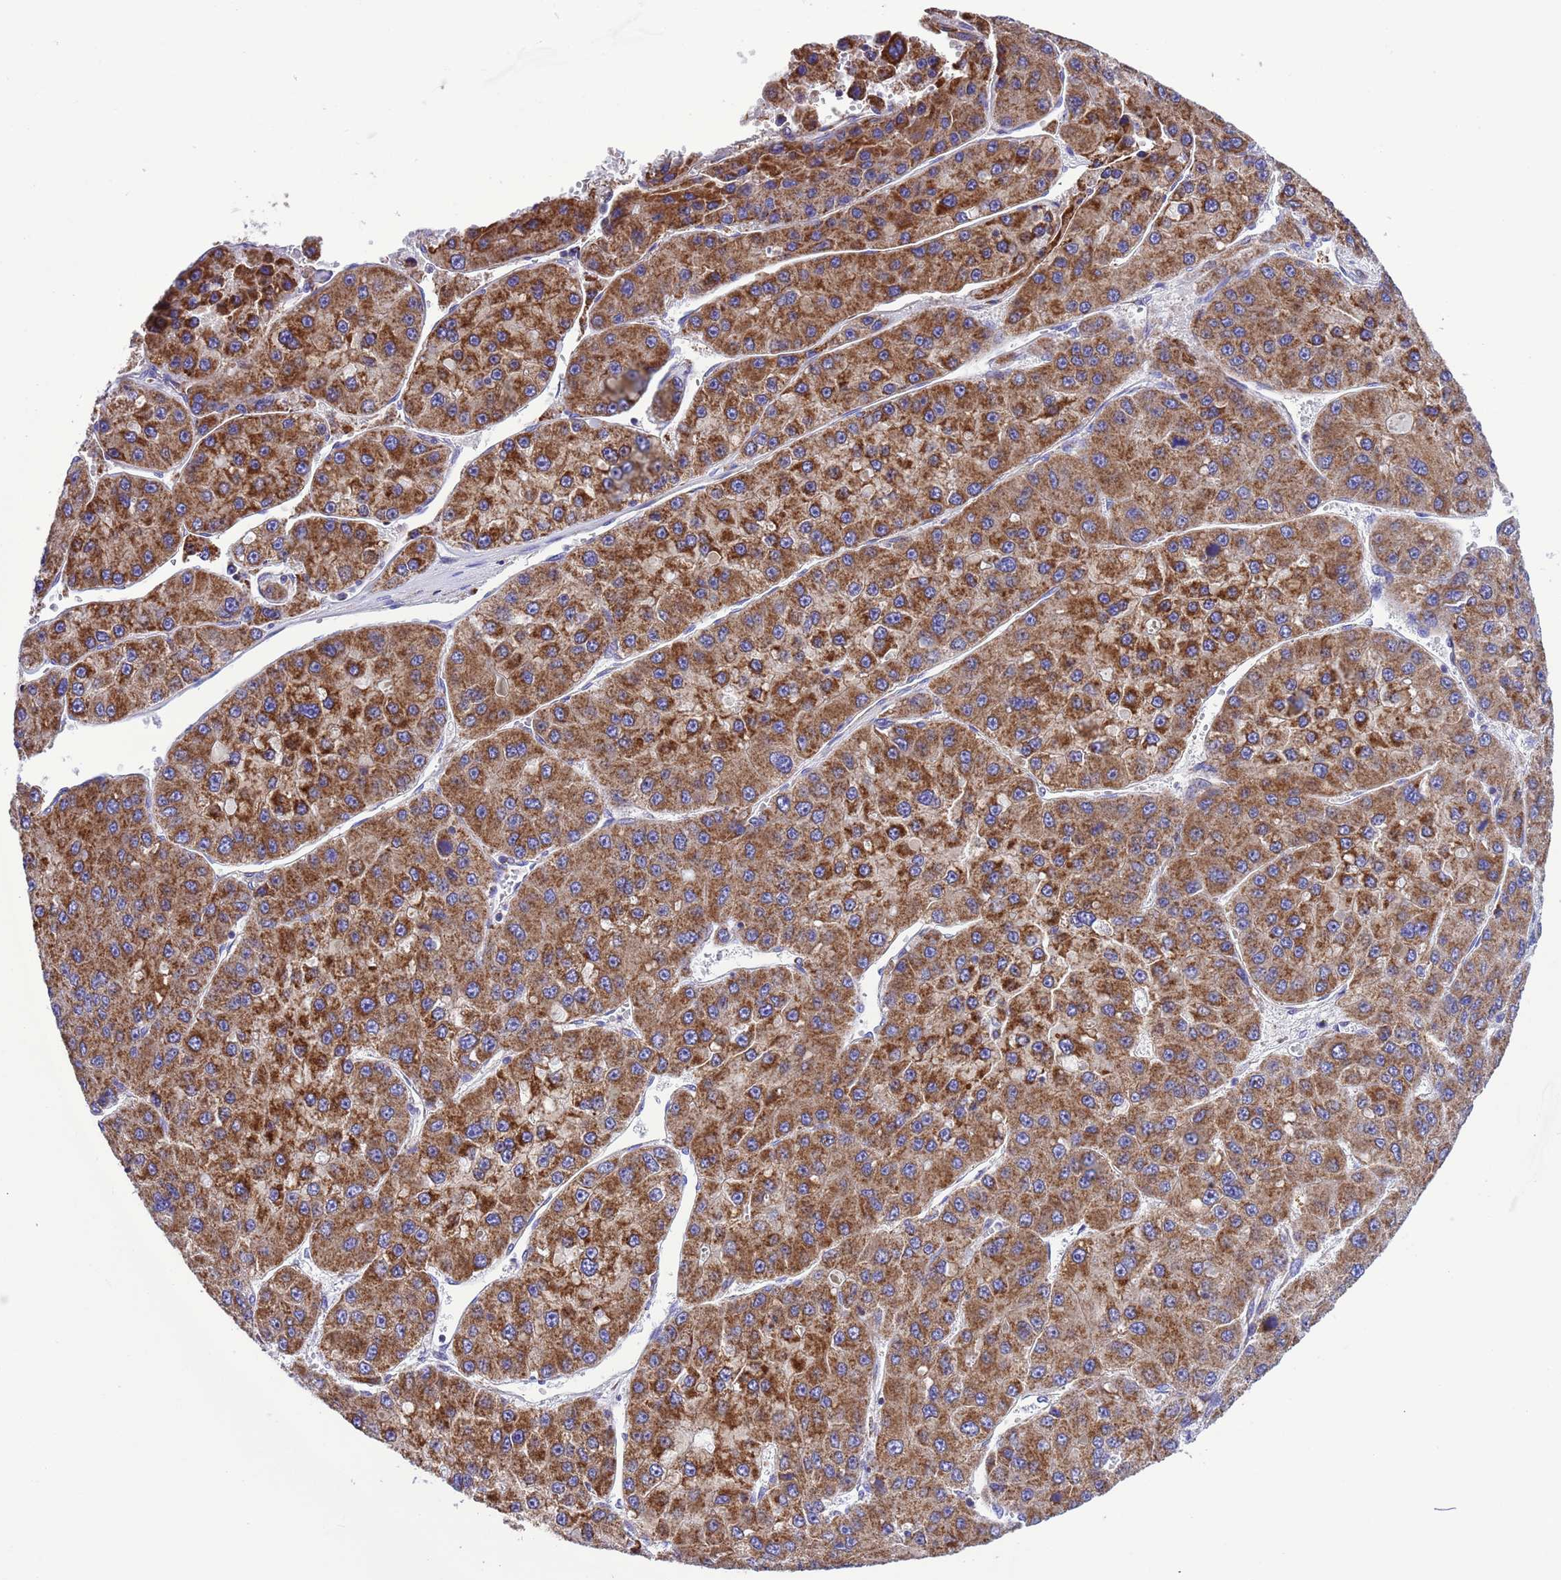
{"staining": {"intensity": "moderate", "quantity": ">75%", "location": "cytoplasmic/membranous"}, "tissue": "liver cancer", "cell_type": "Tumor cells", "image_type": "cancer", "snomed": [{"axis": "morphology", "description": "Carcinoma, Hepatocellular, NOS"}, {"axis": "topography", "description": "Liver"}], "caption": "The micrograph displays staining of liver cancer (hepatocellular carcinoma), revealing moderate cytoplasmic/membranous protein expression (brown color) within tumor cells. (DAB (3,3'-diaminobenzidine) IHC with brightfield microscopy, high magnification).", "gene": "CCDC191", "patient": {"sex": "female", "age": 73}}